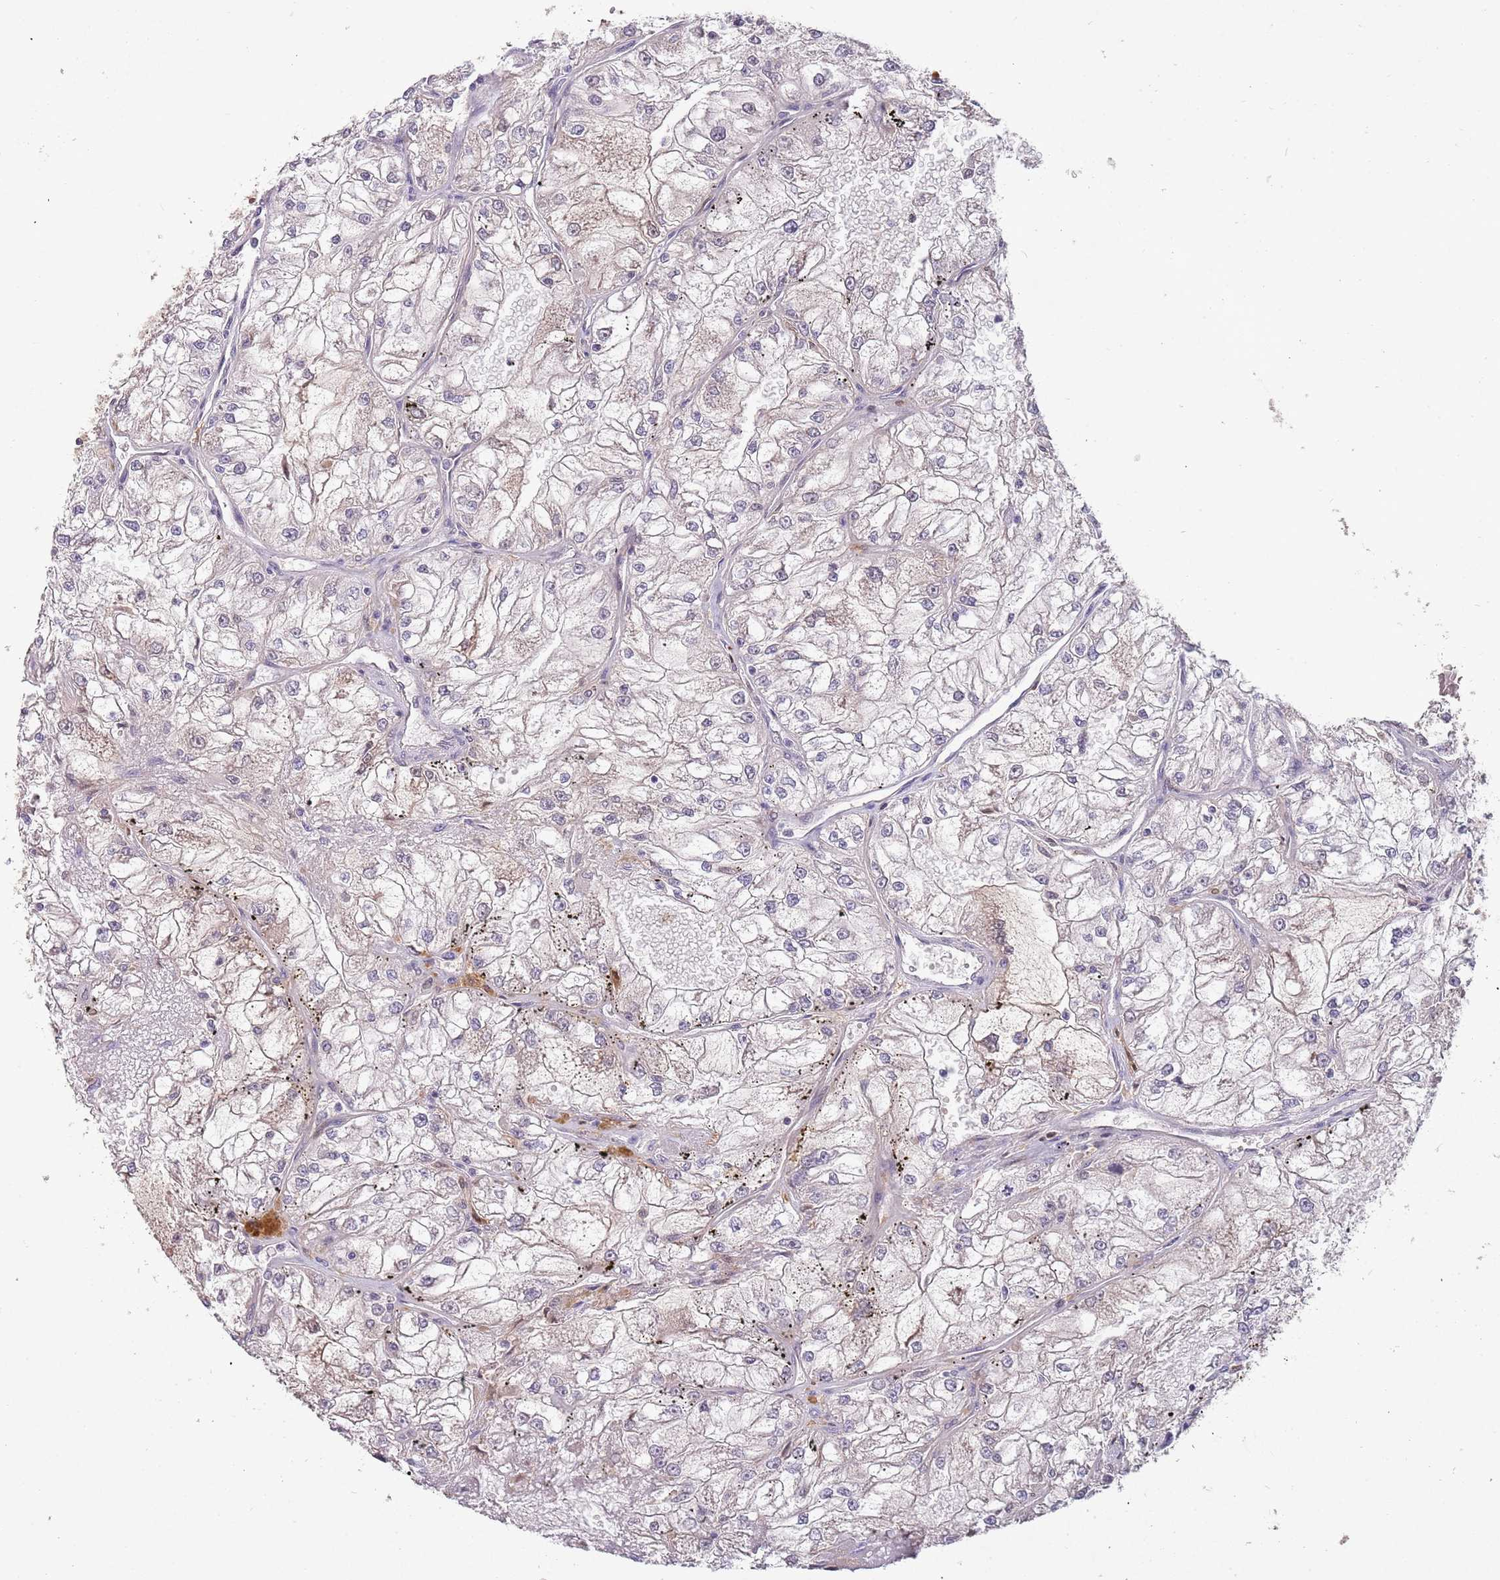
{"staining": {"intensity": "weak", "quantity": "<25%", "location": "cytoplasmic/membranous"}, "tissue": "renal cancer", "cell_type": "Tumor cells", "image_type": "cancer", "snomed": [{"axis": "morphology", "description": "Adenocarcinoma, NOS"}, {"axis": "topography", "description": "Kidney"}], "caption": "High magnification brightfield microscopy of renal cancer (adenocarcinoma) stained with DAB (brown) and counterstained with hematoxylin (blue): tumor cells show no significant staining.", "gene": "ZNF639", "patient": {"sex": "female", "age": 72}}